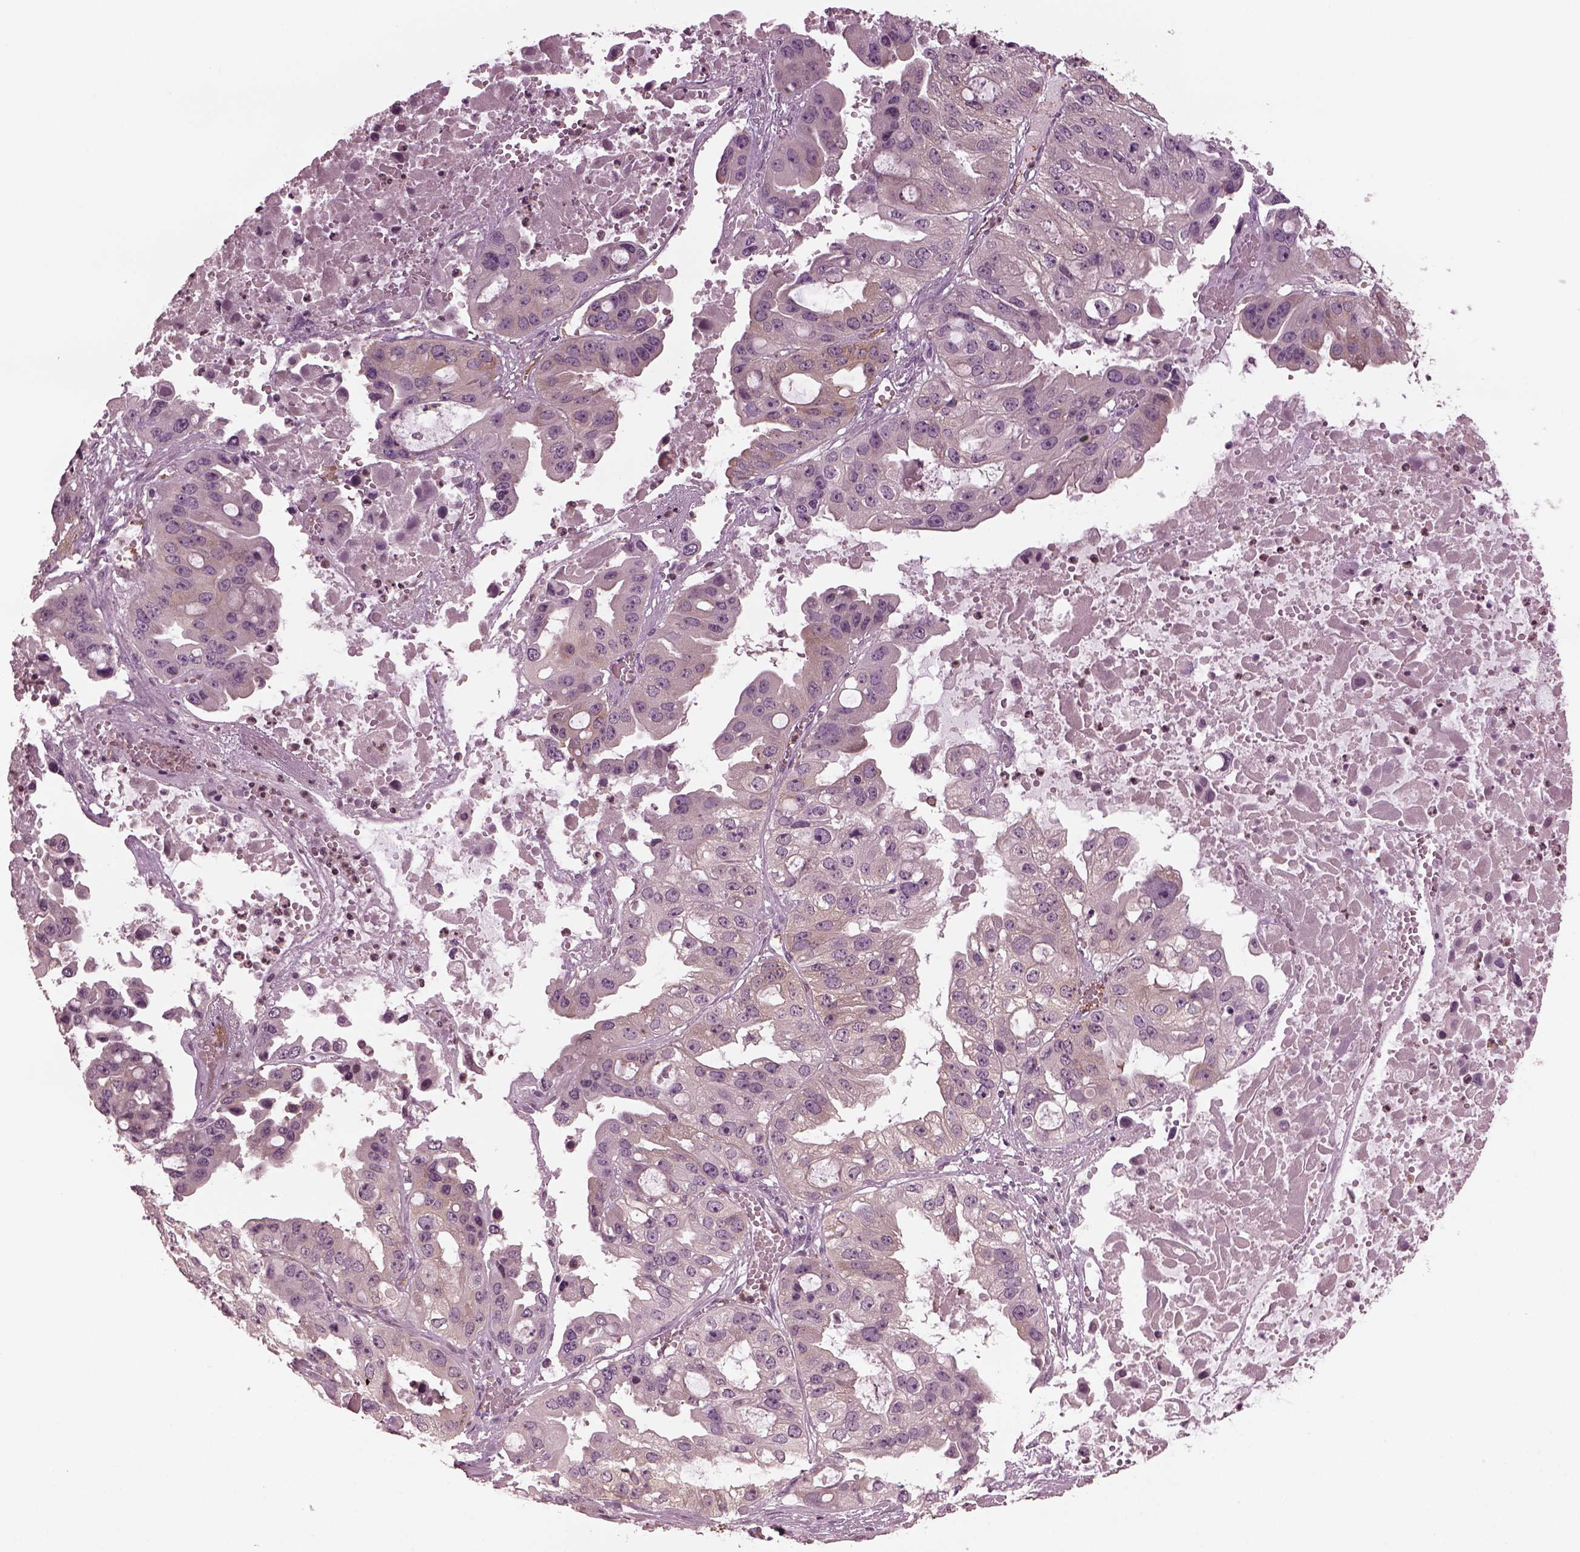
{"staining": {"intensity": "weak", "quantity": "<25%", "location": "cytoplasmic/membranous"}, "tissue": "ovarian cancer", "cell_type": "Tumor cells", "image_type": "cancer", "snomed": [{"axis": "morphology", "description": "Cystadenocarcinoma, serous, NOS"}, {"axis": "topography", "description": "Ovary"}], "caption": "Immunohistochemistry image of ovarian serous cystadenocarcinoma stained for a protein (brown), which demonstrates no positivity in tumor cells.", "gene": "PSTPIP2", "patient": {"sex": "female", "age": 56}}